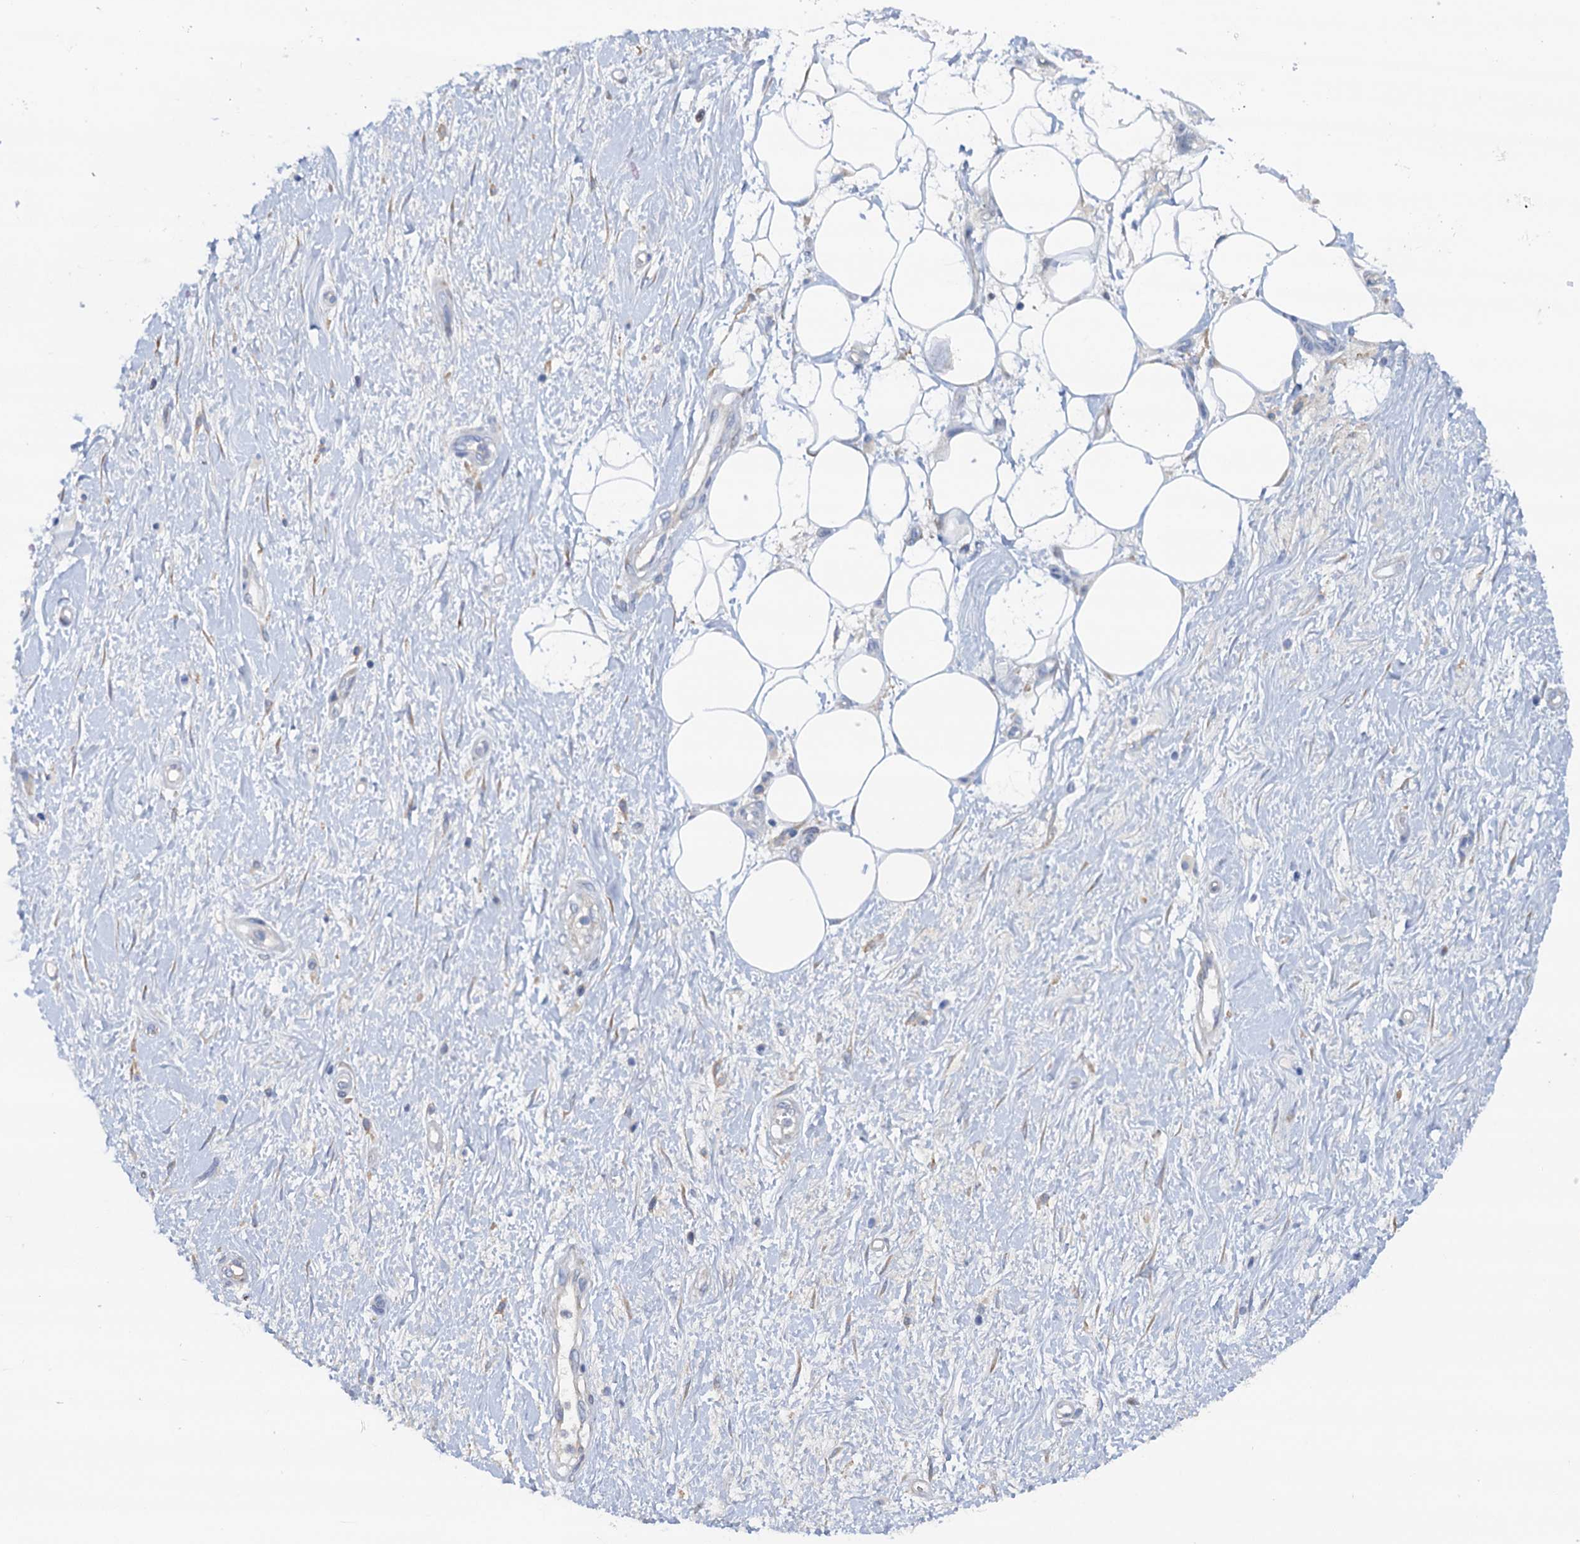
{"staining": {"intensity": "negative", "quantity": "none", "location": "none"}, "tissue": "adipose tissue", "cell_type": "Adipocytes", "image_type": "normal", "snomed": [{"axis": "morphology", "description": "Normal tissue, NOS"}, {"axis": "morphology", "description": "Adenocarcinoma, NOS"}, {"axis": "topography", "description": "Pancreas"}, {"axis": "topography", "description": "Peripheral nerve tissue"}], "caption": "Micrograph shows no protein staining in adipocytes of unremarkable adipose tissue.", "gene": "RASSF9", "patient": {"sex": "male", "age": 59}}